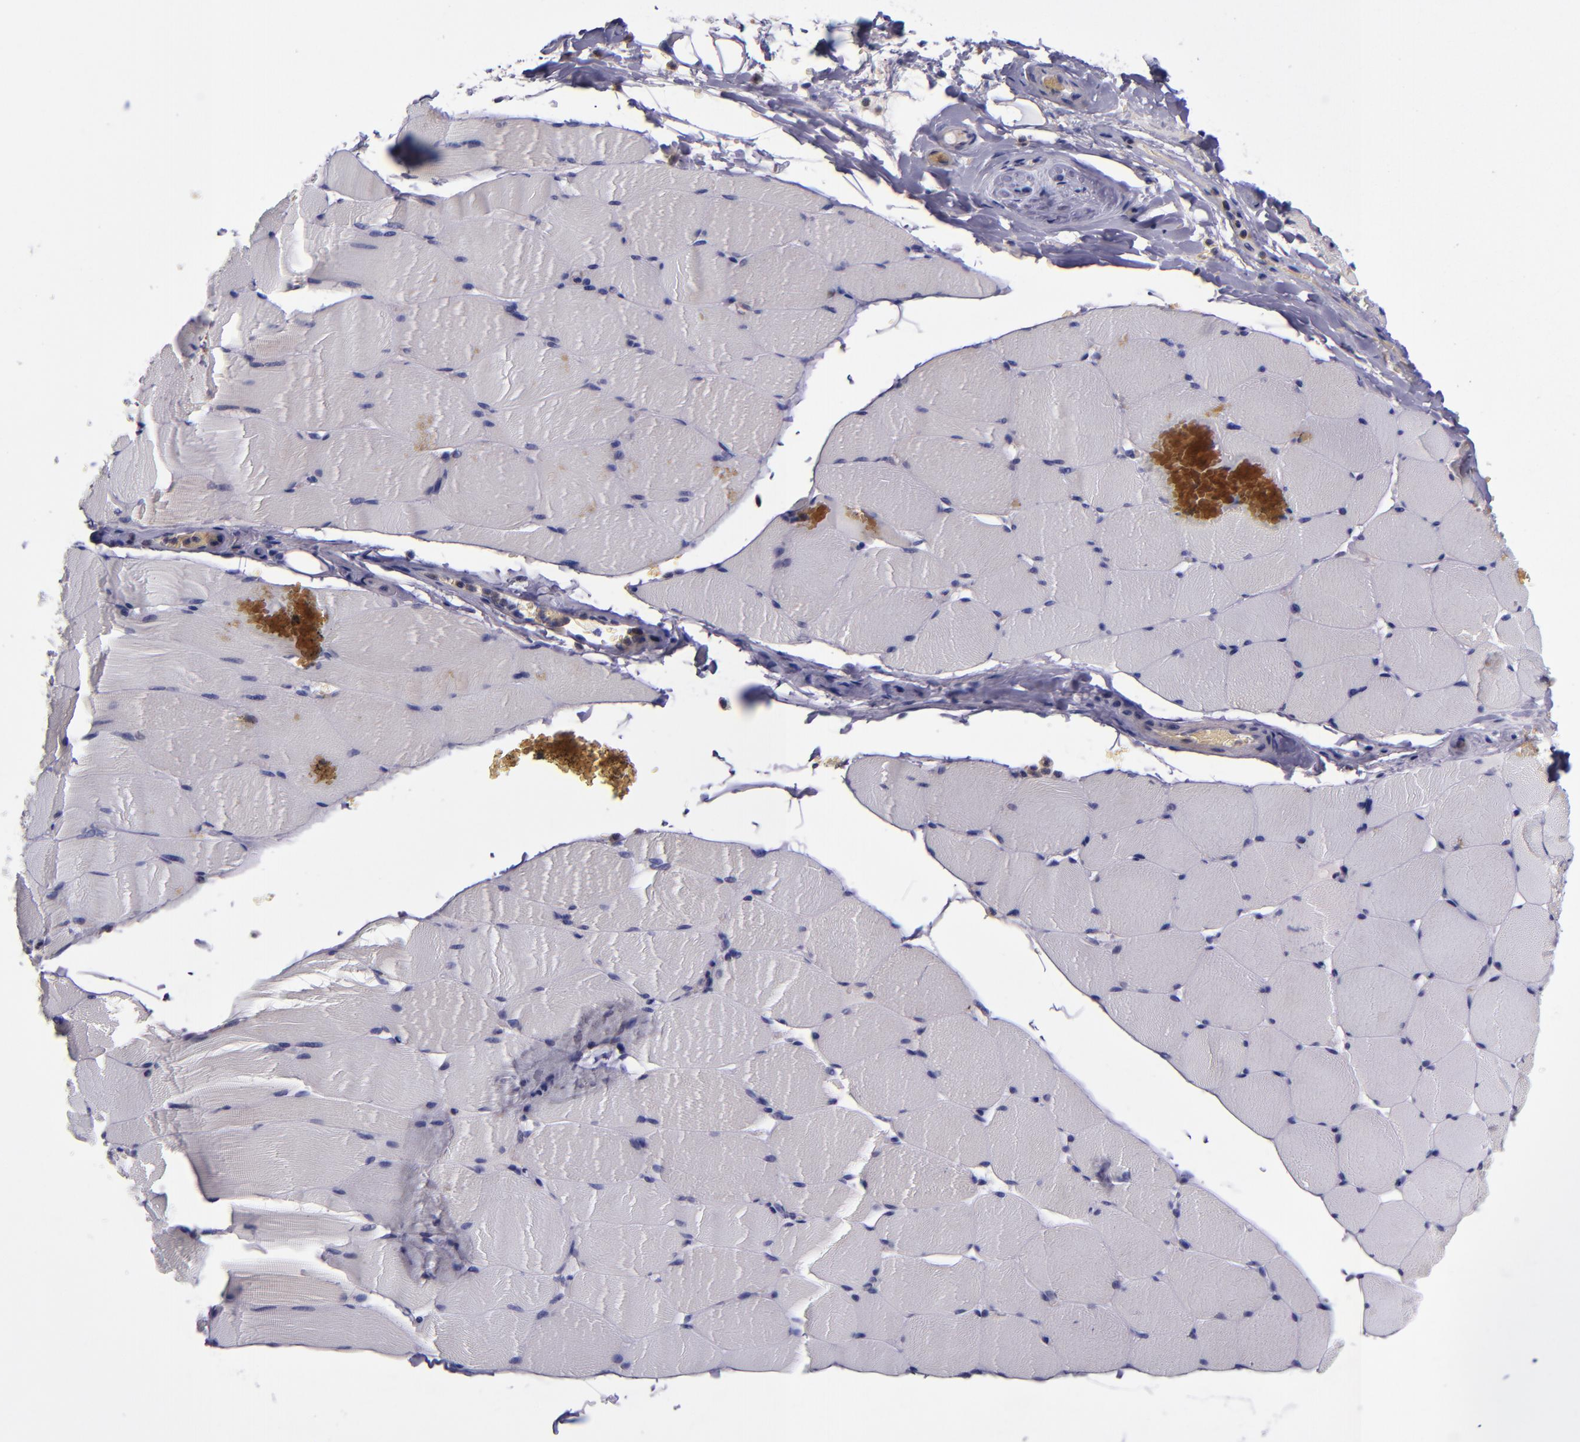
{"staining": {"intensity": "negative", "quantity": "none", "location": "none"}, "tissue": "skeletal muscle", "cell_type": "Myocytes", "image_type": "normal", "snomed": [{"axis": "morphology", "description": "Normal tissue, NOS"}, {"axis": "topography", "description": "Skeletal muscle"}], "caption": "Skeletal muscle was stained to show a protein in brown. There is no significant staining in myocytes. Nuclei are stained in blue.", "gene": "RAB41", "patient": {"sex": "male", "age": 62}}